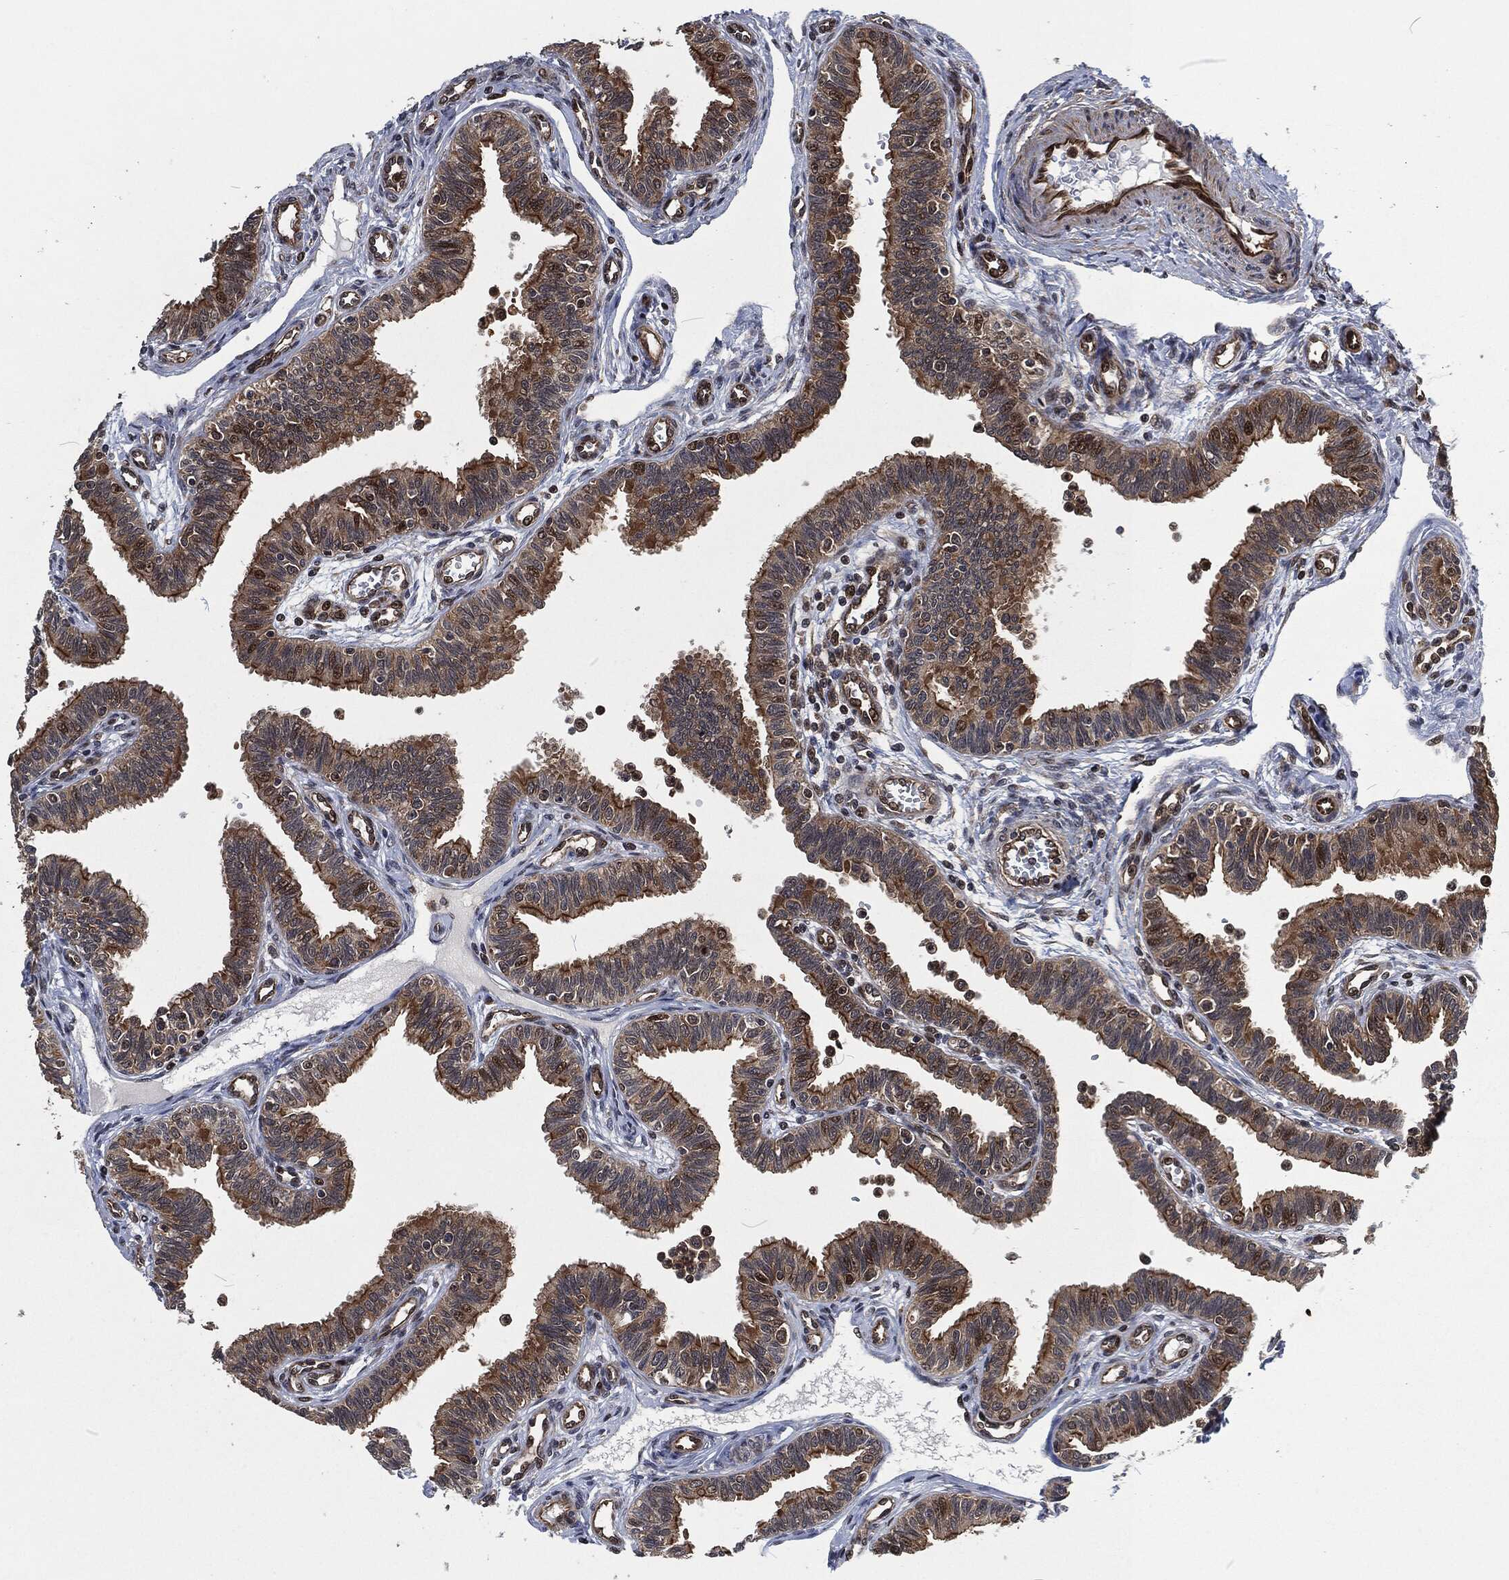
{"staining": {"intensity": "strong", "quantity": "25%-75%", "location": "cytoplasmic/membranous"}, "tissue": "fallopian tube", "cell_type": "Glandular cells", "image_type": "normal", "snomed": [{"axis": "morphology", "description": "Normal tissue, NOS"}, {"axis": "topography", "description": "Fallopian tube"}], "caption": "Immunohistochemical staining of unremarkable human fallopian tube displays 25%-75% levels of strong cytoplasmic/membranous protein positivity in approximately 25%-75% of glandular cells.", "gene": "CMPK2", "patient": {"sex": "female", "age": 36}}